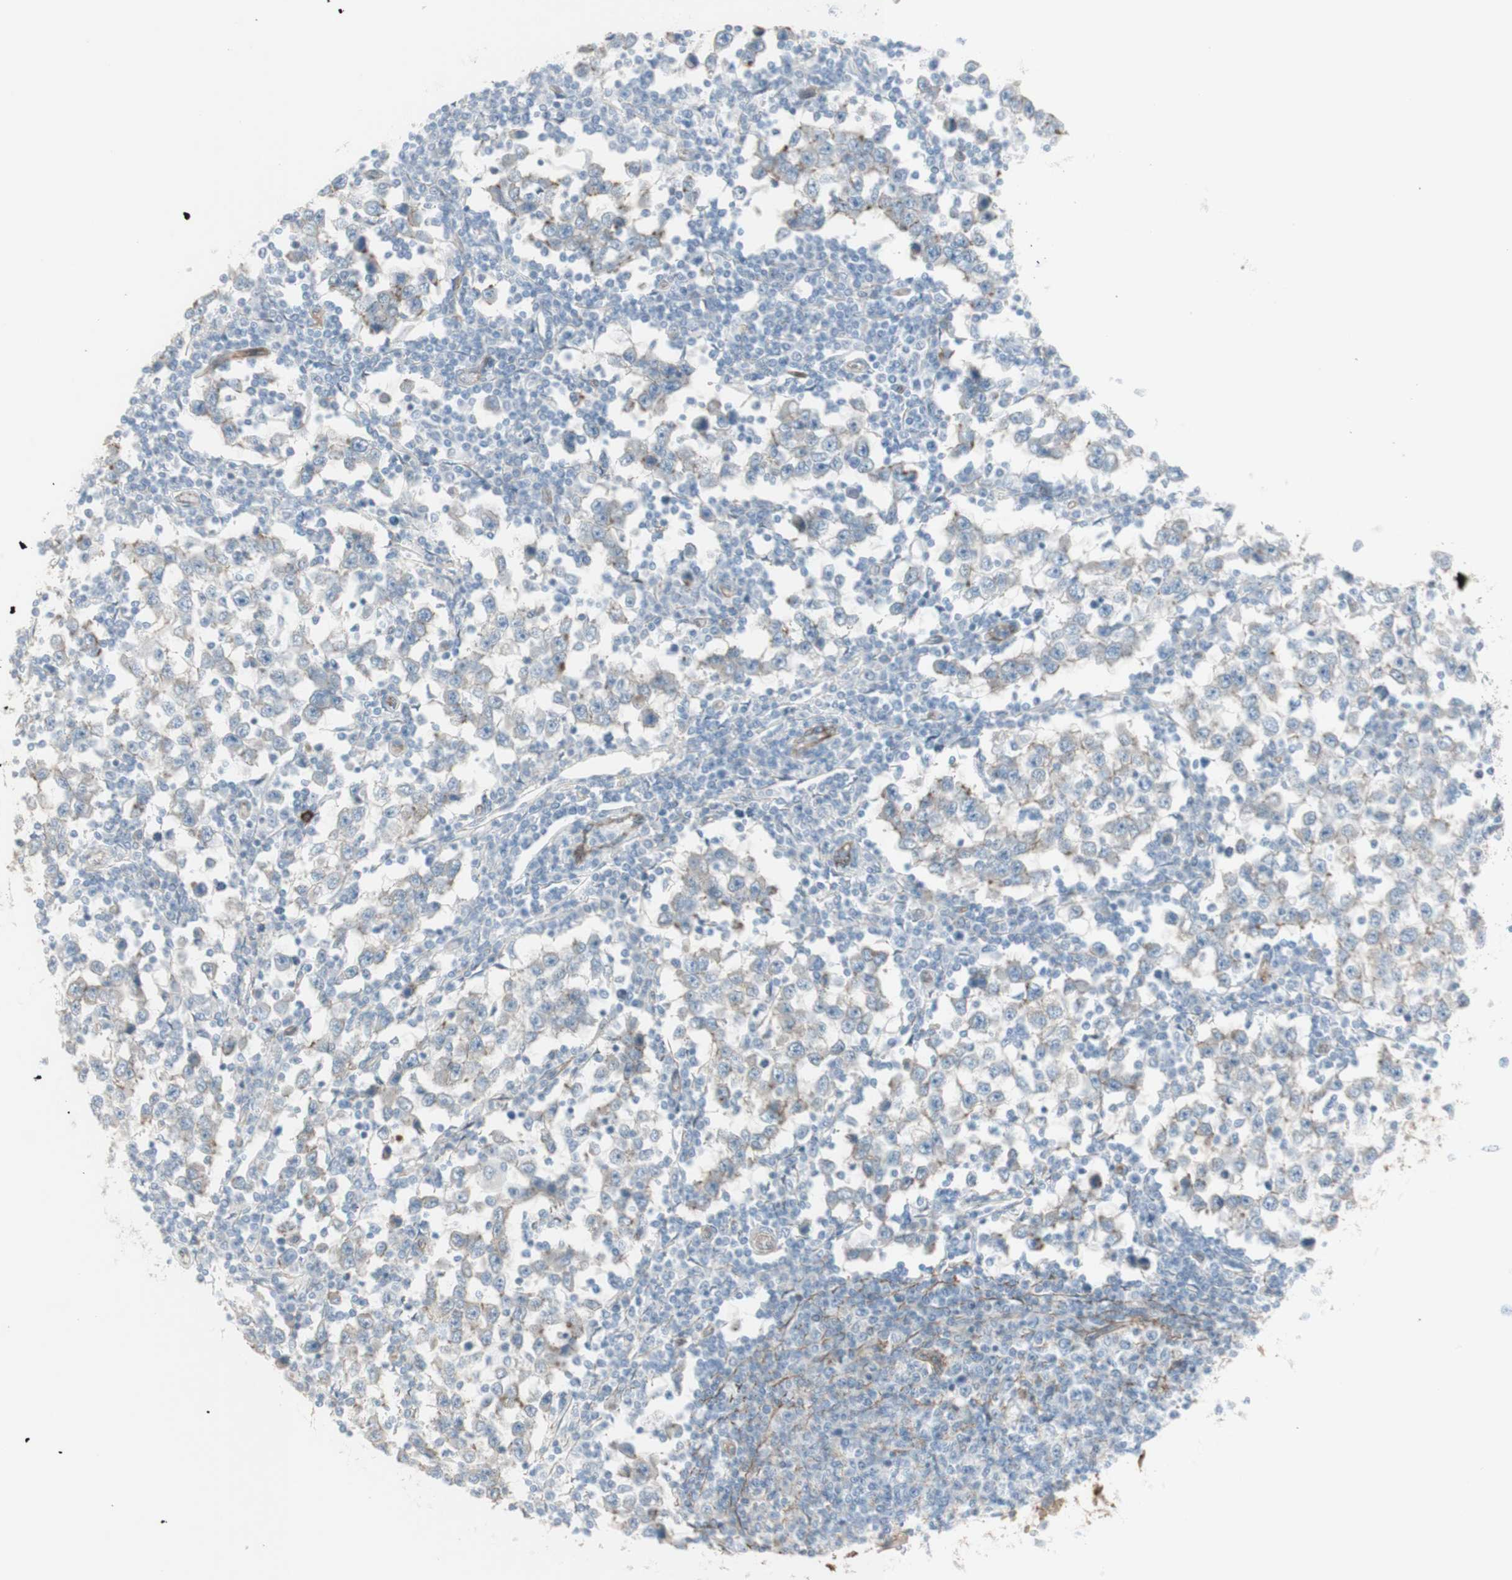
{"staining": {"intensity": "weak", "quantity": "25%-75%", "location": "cytoplasmic/membranous"}, "tissue": "testis cancer", "cell_type": "Tumor cells", "image_type": "cancer", "snomed": [{"axis": "morphology", "description": "Seminoma, NOS"}, {"axis": "topography", "description": "Testis"}], "caption": "An image showing weak cytoplasmic/membranous expression in approximately 25%-75% of tumor cells in seminoma (testis), as visualized by brown immunohistochemical staining.", "gene": "MYO6", "patient": {"sex": "male", "age": 65}}